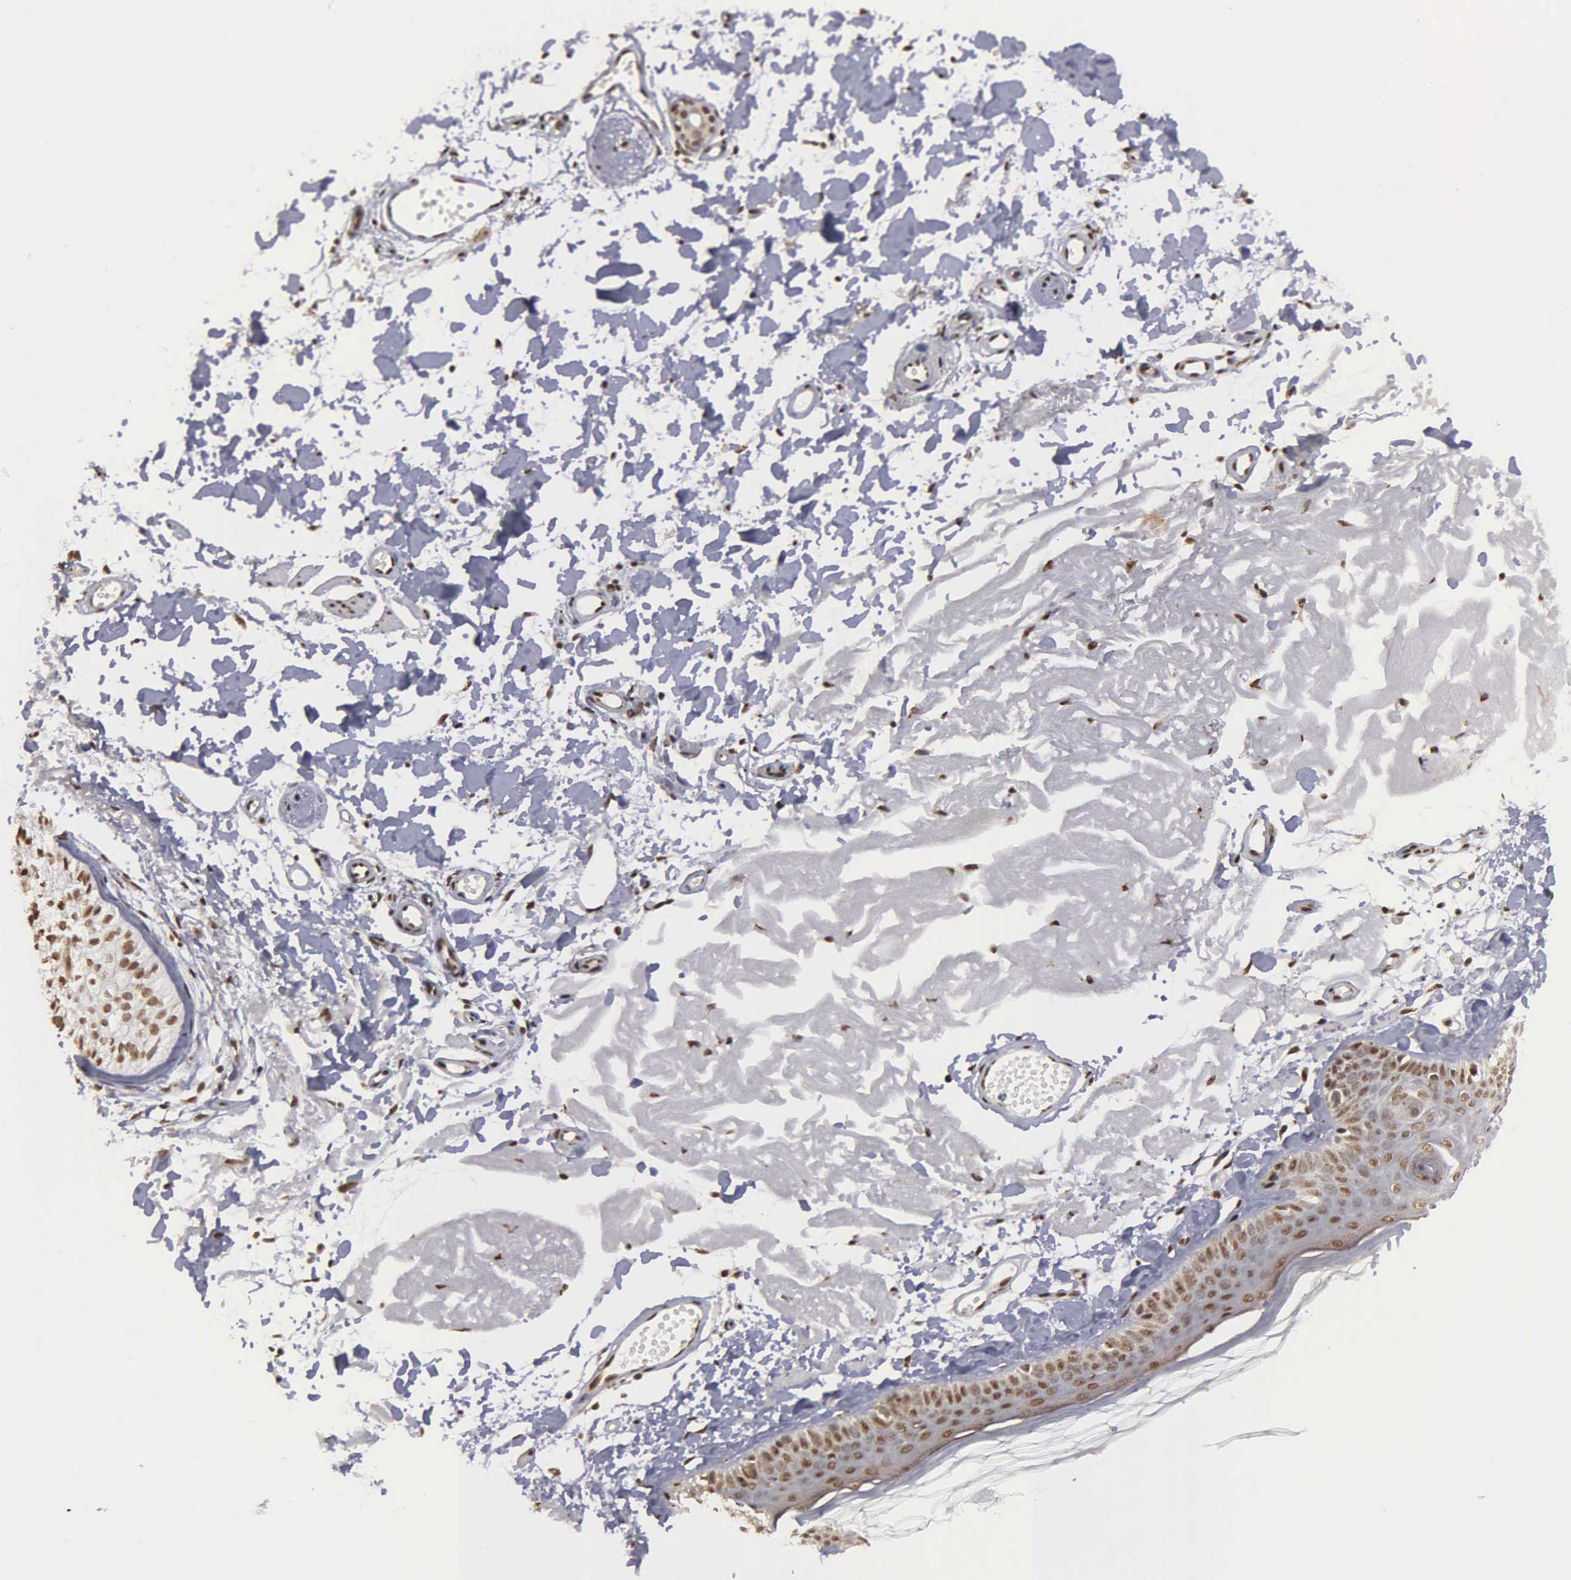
{"staining": {"intensity": "moderate", "quantity": ">75%", "location": "nuclear"}, "tissue": "skin", "cell_type": "Fibroblasts", "image_type": "normal", "snomed": [{"axis": "morphology", "description": "Normal tissue, NOS"}, {"axis": "topography", "description": "Skin"}], "caption": "Skin stained with a brown dye displays moderate nuclear positive expression in about >75% of fibroblasts.", "gene": "GTF2A1", "patient": {"sex": "male", "age": 83}}